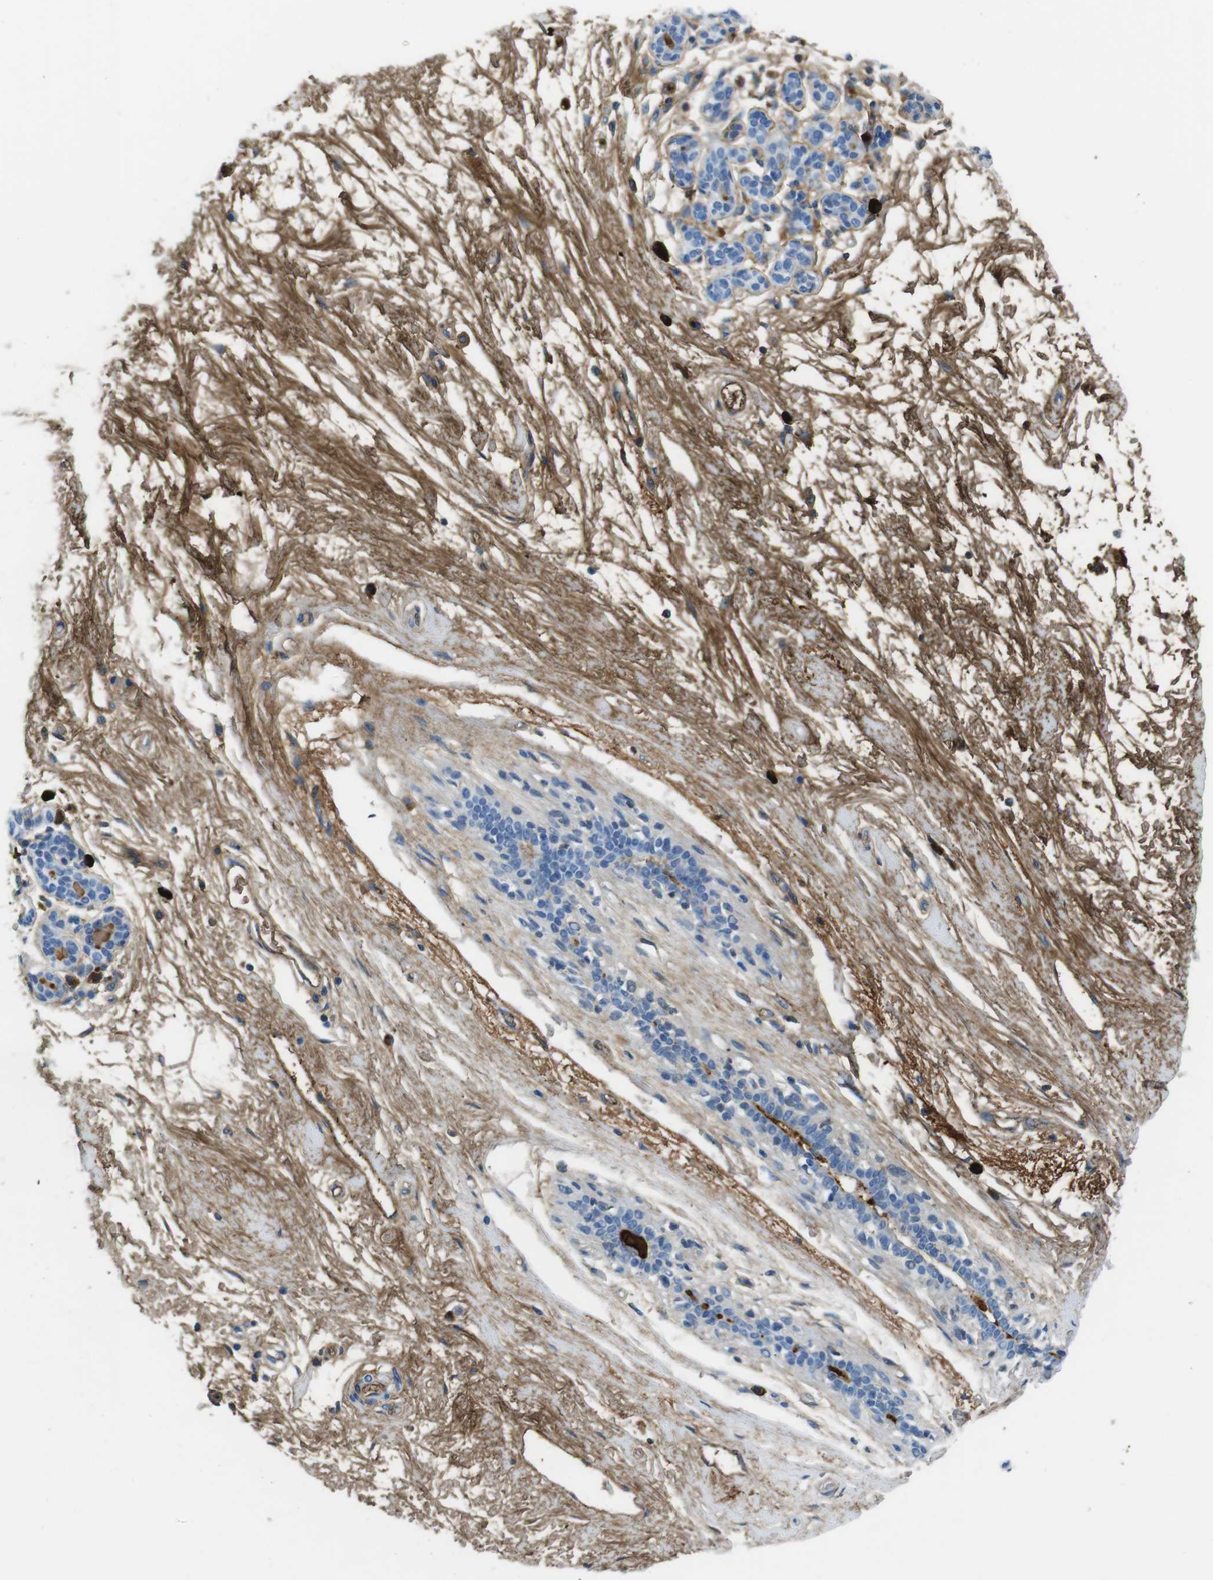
{"staining": {"intensity": "moderate", "quantity": ">75%", "location": "cytoplasmic/membranous"}, "tissue": "breast", "cell_type": "Adipocytes", "image_type": "normal", "snomed": [{"axis": "morphology", "description": "Normal tissue, NOS"}, {"axis": "morphology", "description": "Lobular carcinoma"}, {"axis": "topography", "description": "Breast"}], "caption": "This photomicrograph reveals normal breast stained with immunohistochemistry (IHC) to label a protein in brown. The cytoplasmic/membranous of adipocytes show moderate positivity for the protein. Nuclei are counter-stained blue.", "gene": "IGKC", "patient": {"sex": "female", "age": 59}}